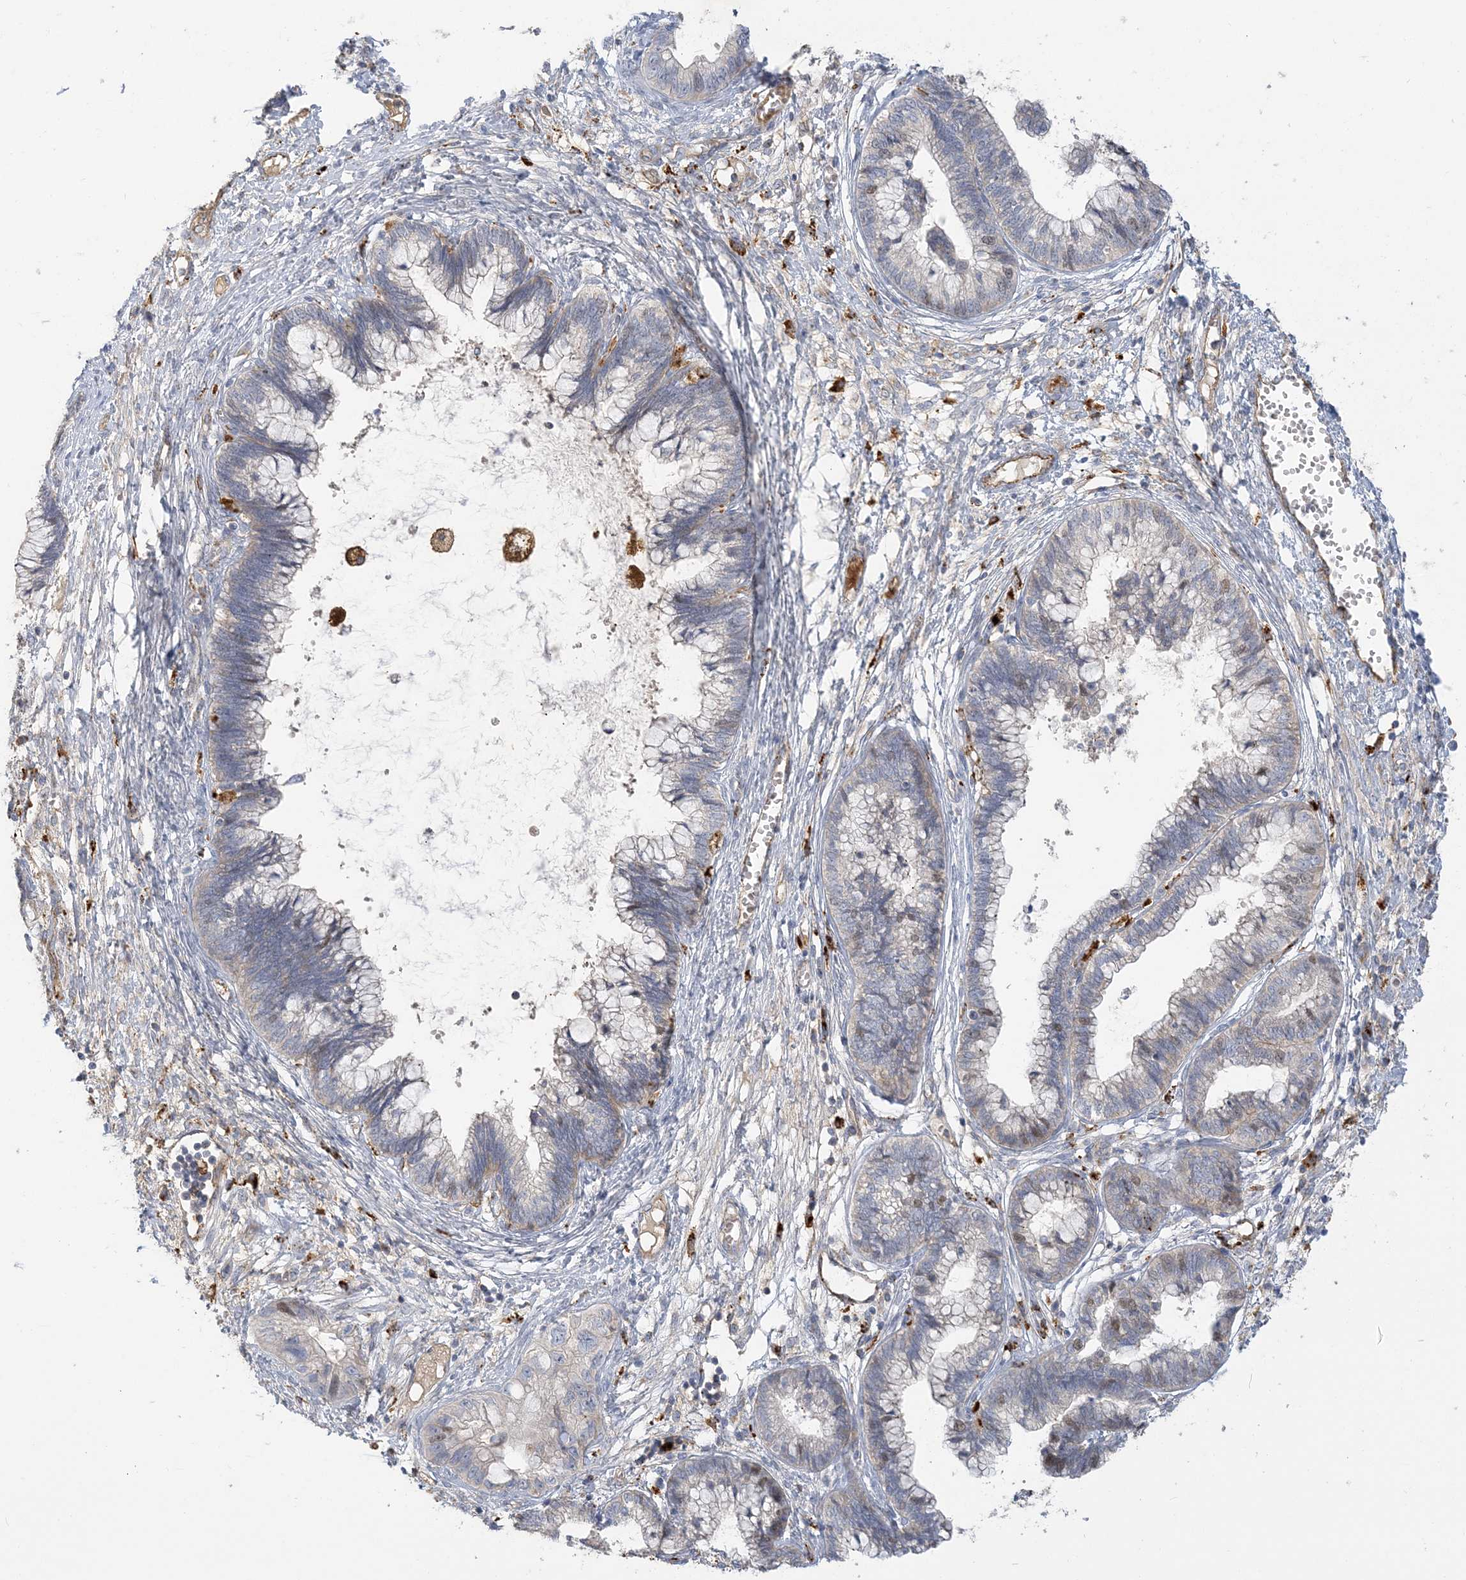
{"staining": {"intensity": "weak", "quantity": "<25%", "location": "cytoplasmic/membranous,nuclear"}, "tissue": "cervical cancer", "cell_type": "Tumor cells", "image_type": "cancer", "snomed": [{"axis": "morphology", "description": "Adenocarcinoma, NOS"}, {"axis": "topography", "description": "Cervix"}], "caption": "The histopathology image demonstrates no significant positivity in tumor cells of cervical cancer.", "gene": "PEAR1", "patient": {"sex": "female", "age": 44}}